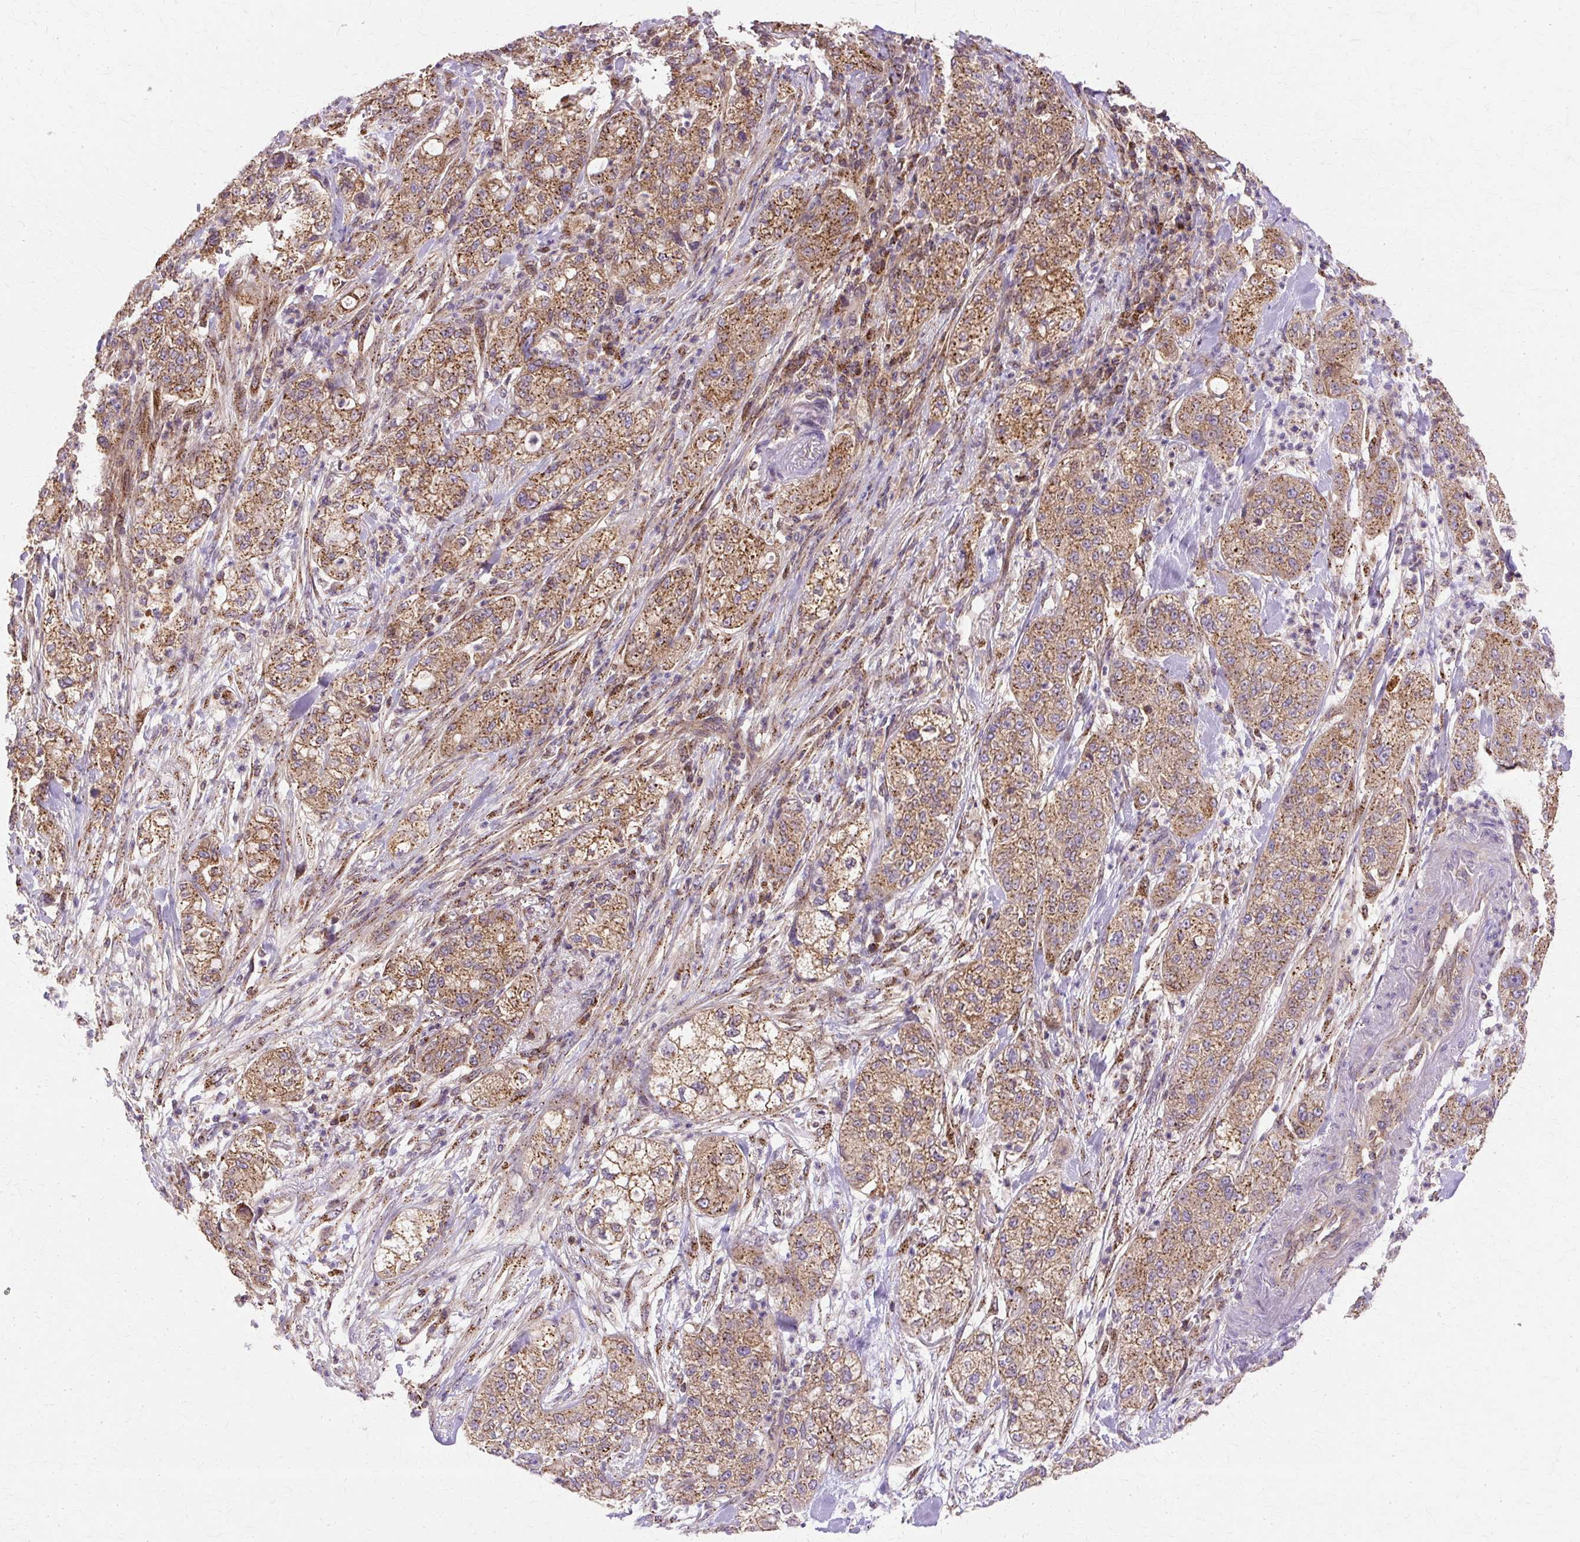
{"staining": {"intensity": "moderate", "quantity": ">75%", "location": "cytoplasmic/membranous"}, "tissue": "pancreatic cancer", "cell_type": "Tumor cells", "image_type": "cancer", "snomed": [{"axis": "morphology", "description": "Adenocarcinoma, NOS"}, {"axis": "topography", "description": "Pancreas"}], "caption": "Immunohistochemical staining of pancreatic cancer shows medium levels of moderate cytoplasmic/membranous protein positivity in approximately >75% of tumor cells.", "gene": "COPB1", "patient": {"sex": "female", "age": 78}}